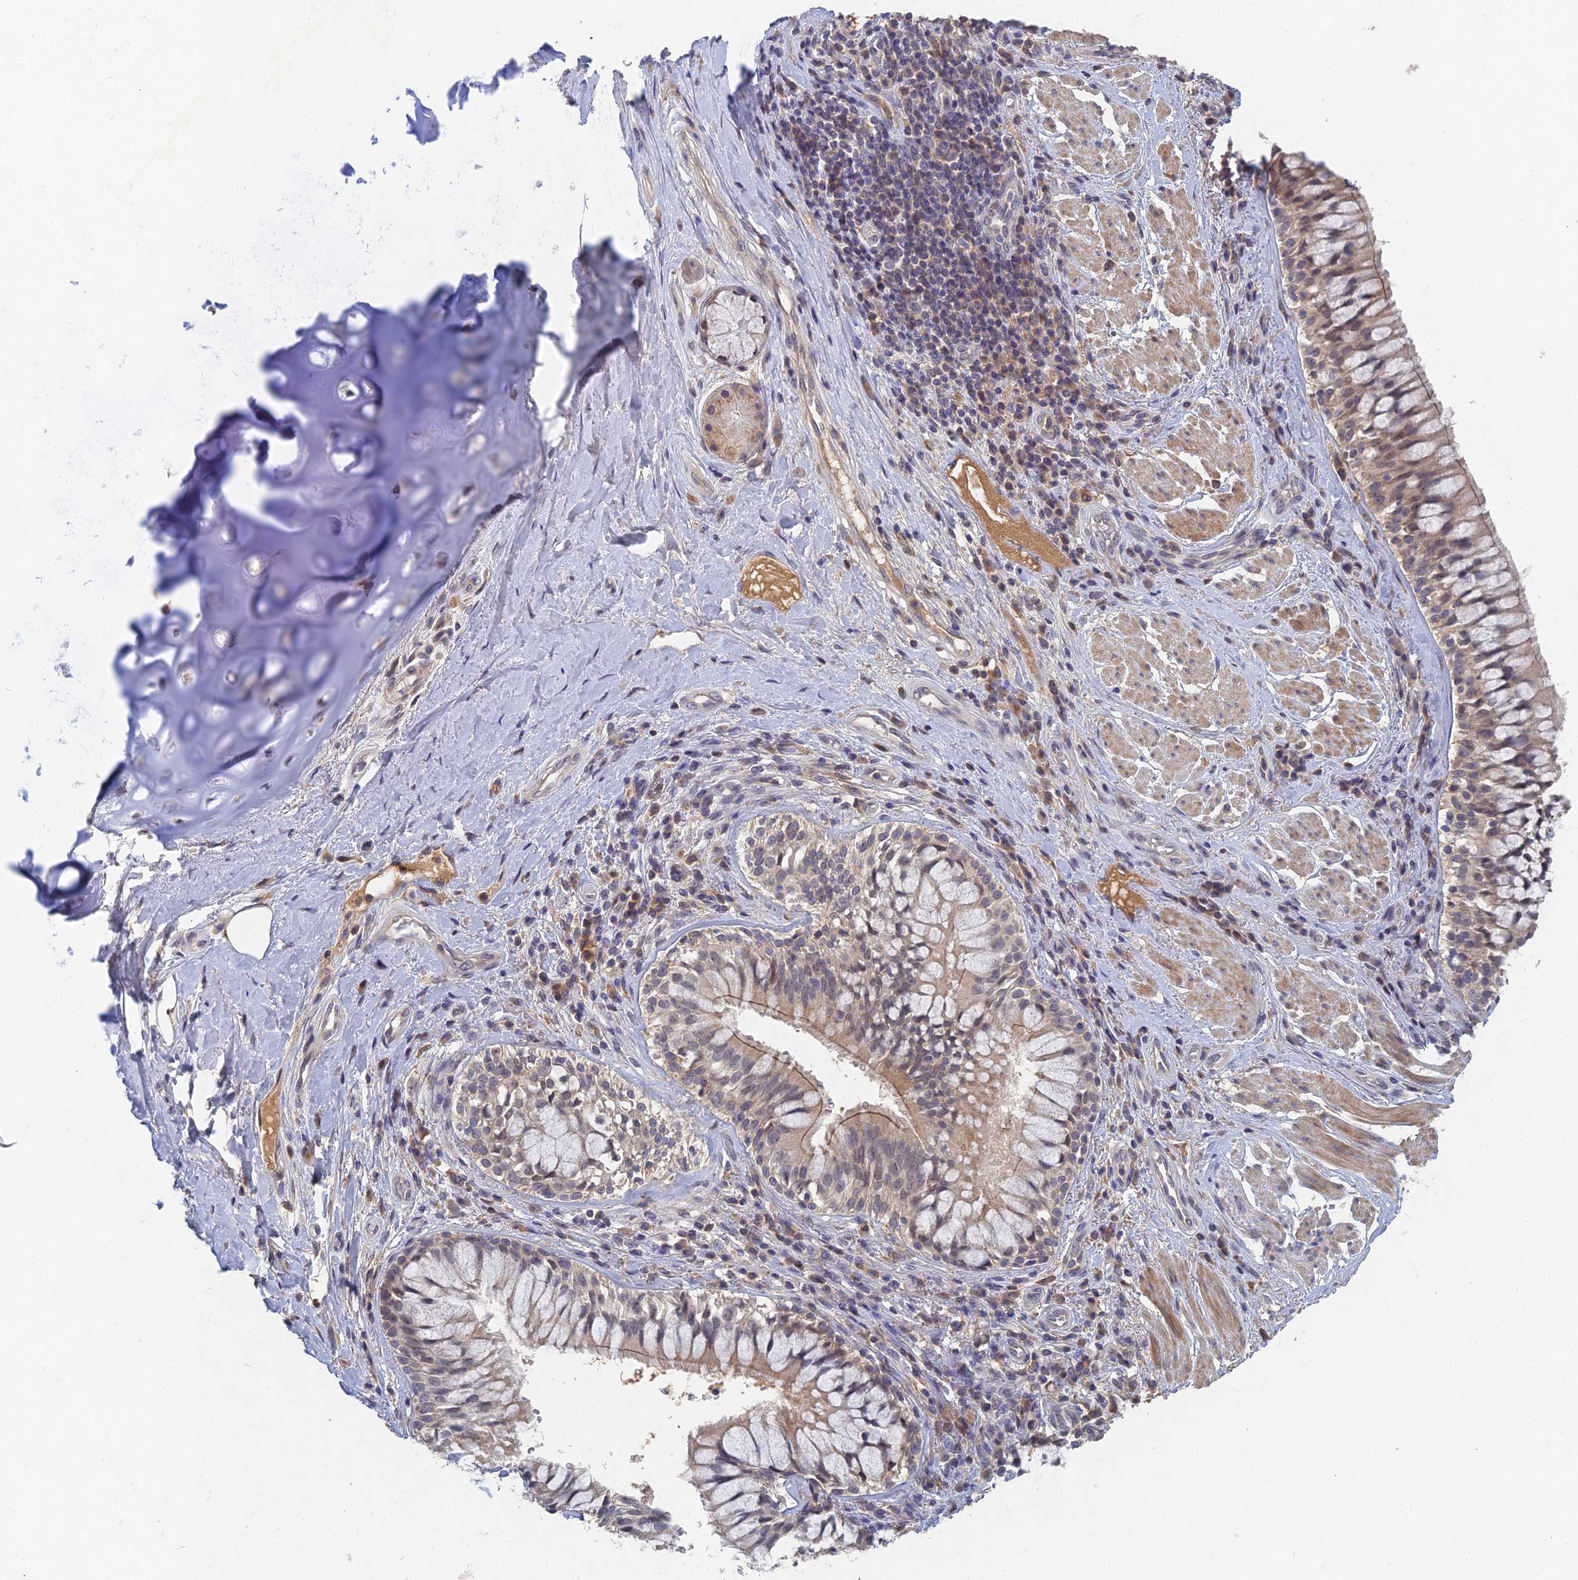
{"staining": {"intensity": "moderate", "quantity": ">75%", "location": "cytoplasmic/membranous"}, "tissue": "adipose tissue", "cell_type": "Adipocytes", "image_type": "normal", "snomed": [{"axis": "morphology", "description": "Normal tissue, NOS"}, {"axis": "morphology", "description": "Squamous cell carcinoma, NOS"}, {"axis": "topography", "description": "Bronchus"}, {"axis": "topography", "description": "Lung"}], "caption": "Immunohistochemical staining of benign adipose tissue reveals medium levels of moderate cytoplasmic/membranous positivity in approximately >75% of adipocytes.", "gene": "GNA15", "patient": {"sex": "male", "age": 64}}